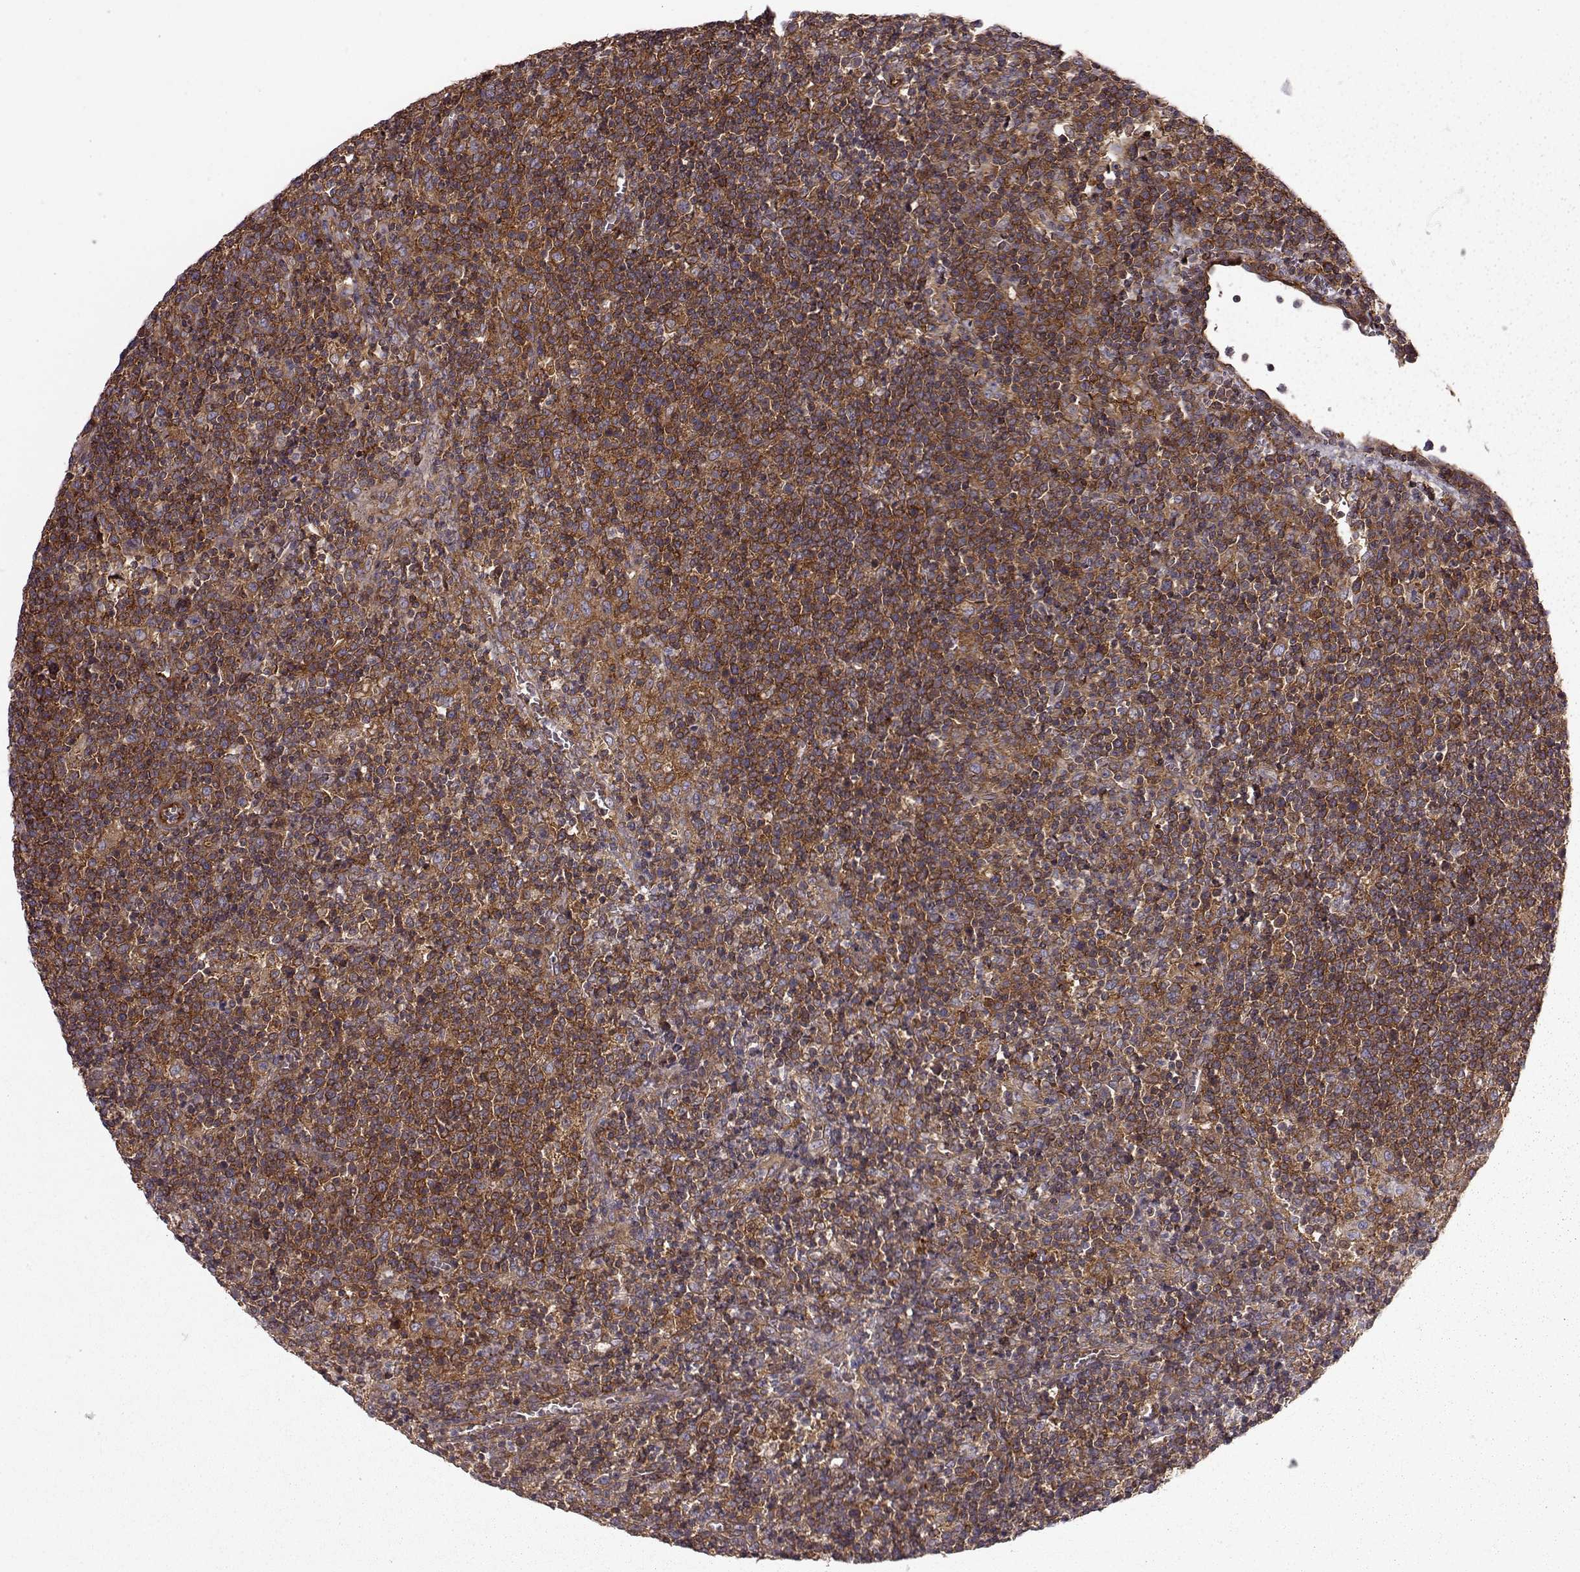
{"staining": {"intensity": "strong", "quantity": ">75%", "location": "cytoplasmic/membranous"}, "tissue": "lymphoma", "cell_type": "Tumor cells", "image_type": "cancer", "snomed": [{"axis": "morphology", "description": "Malignant lymphoma, non-Hodgkin's type, High grade"}, {"axis": "topography", "description": "Lymph node"}], "caption": "High-grade malignant lymphoma, non-Hodgkin's type stained with a brown dye displays strong cytoplasmic/membranous positive staining in about >75% of tumor cells.", "gene": "RABGAP1", "patient": {"sex": "male", "age": 61}}